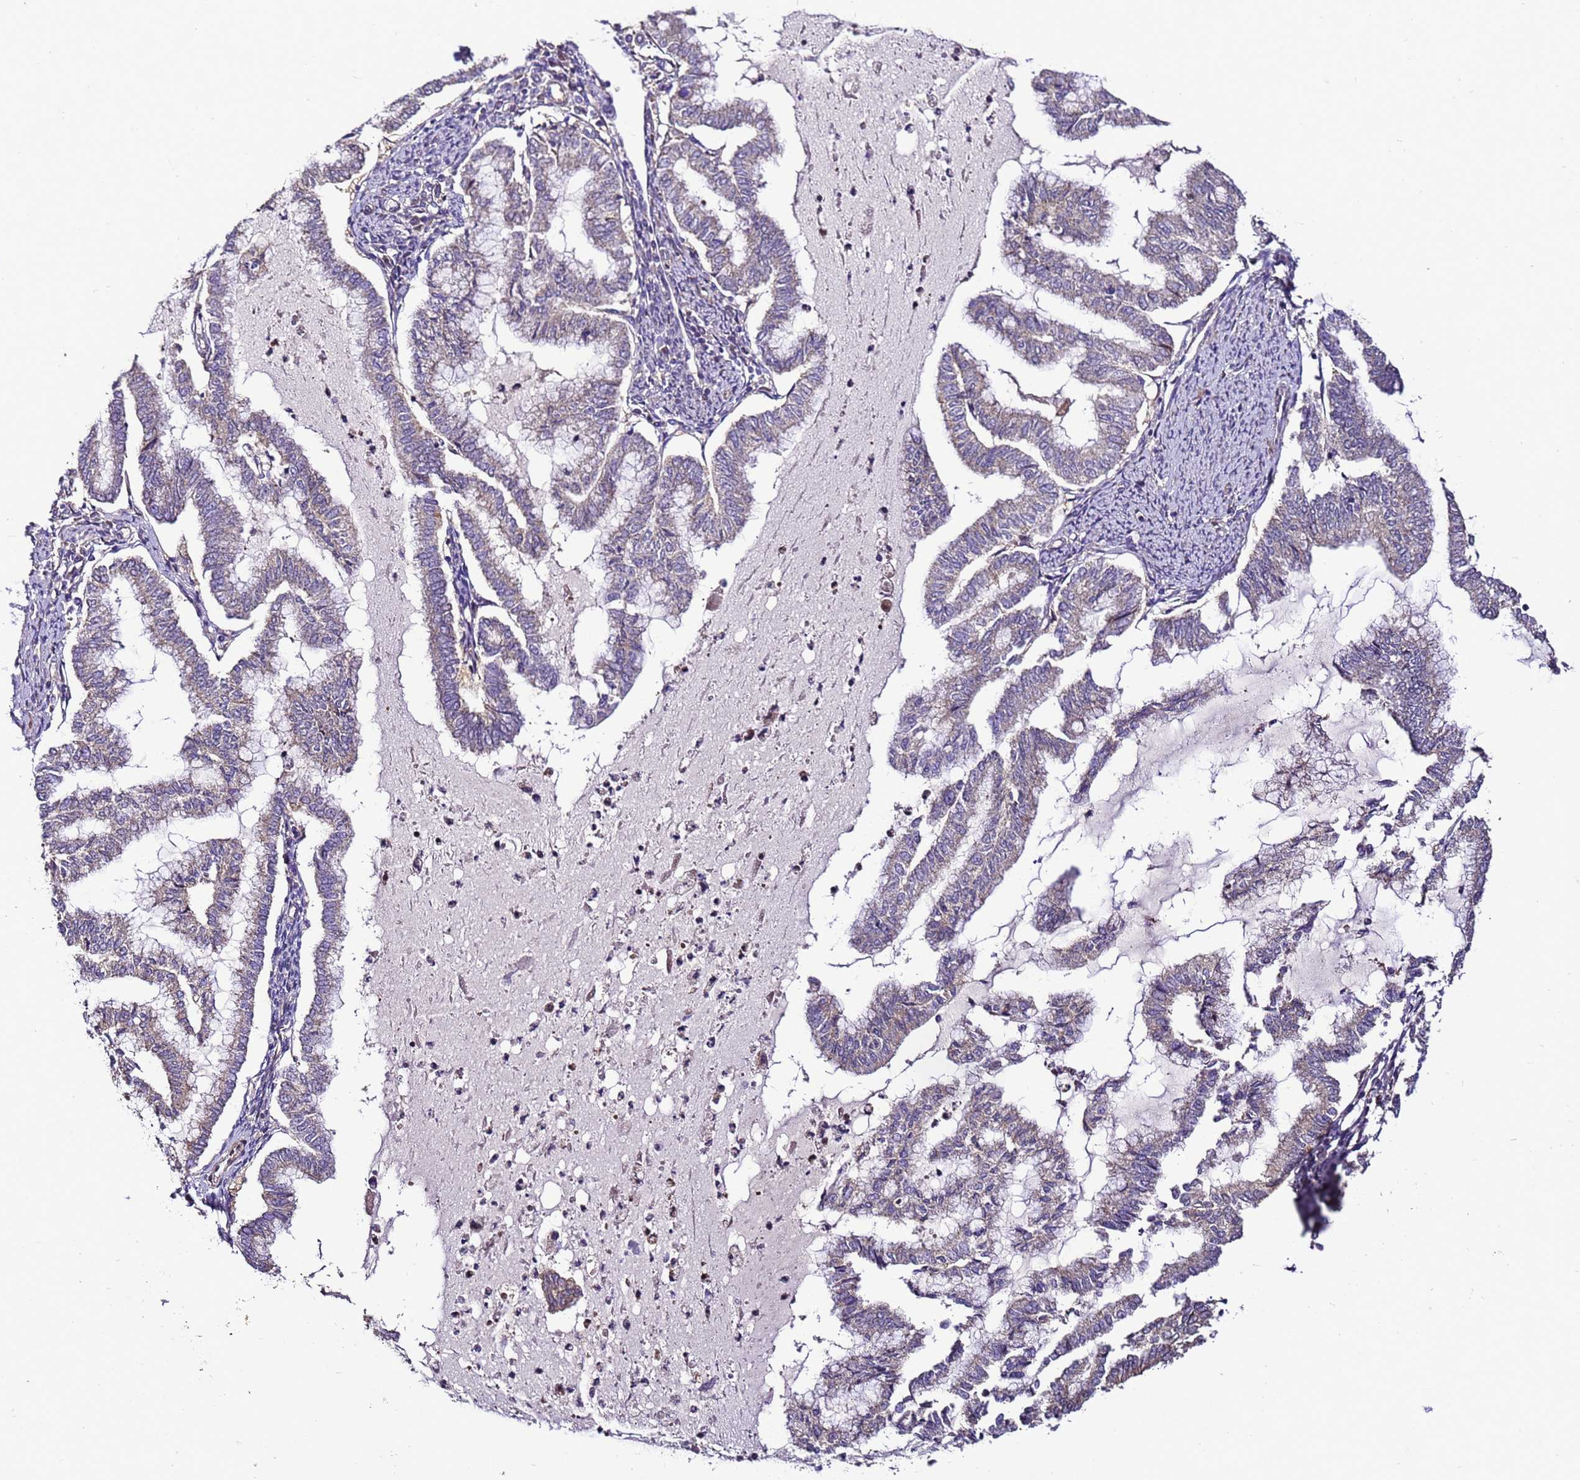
{"staining": {"intensity": "negative", "quantity": "none", "location": "none"}, "tissue": "endometrial cancer", "cell_type": "Tumor cells", "image_type": "cancer", "snomed": [{"axis": "morphology", "description": "Adenocarcinoma, NOS"}, {"axis": "topography", "description": "Endometrium"}], "caption": "IHC micrograph of neoplastic tissue: human endometrial adenocarcinoma stained with DAB displays no significant protein positivity in tumor cells. (Brightfield microscopy of DAB immunohistochemistry at high magnification).", "gene": "ZNF417", "patient": {"sex": "female", "age": 79}}